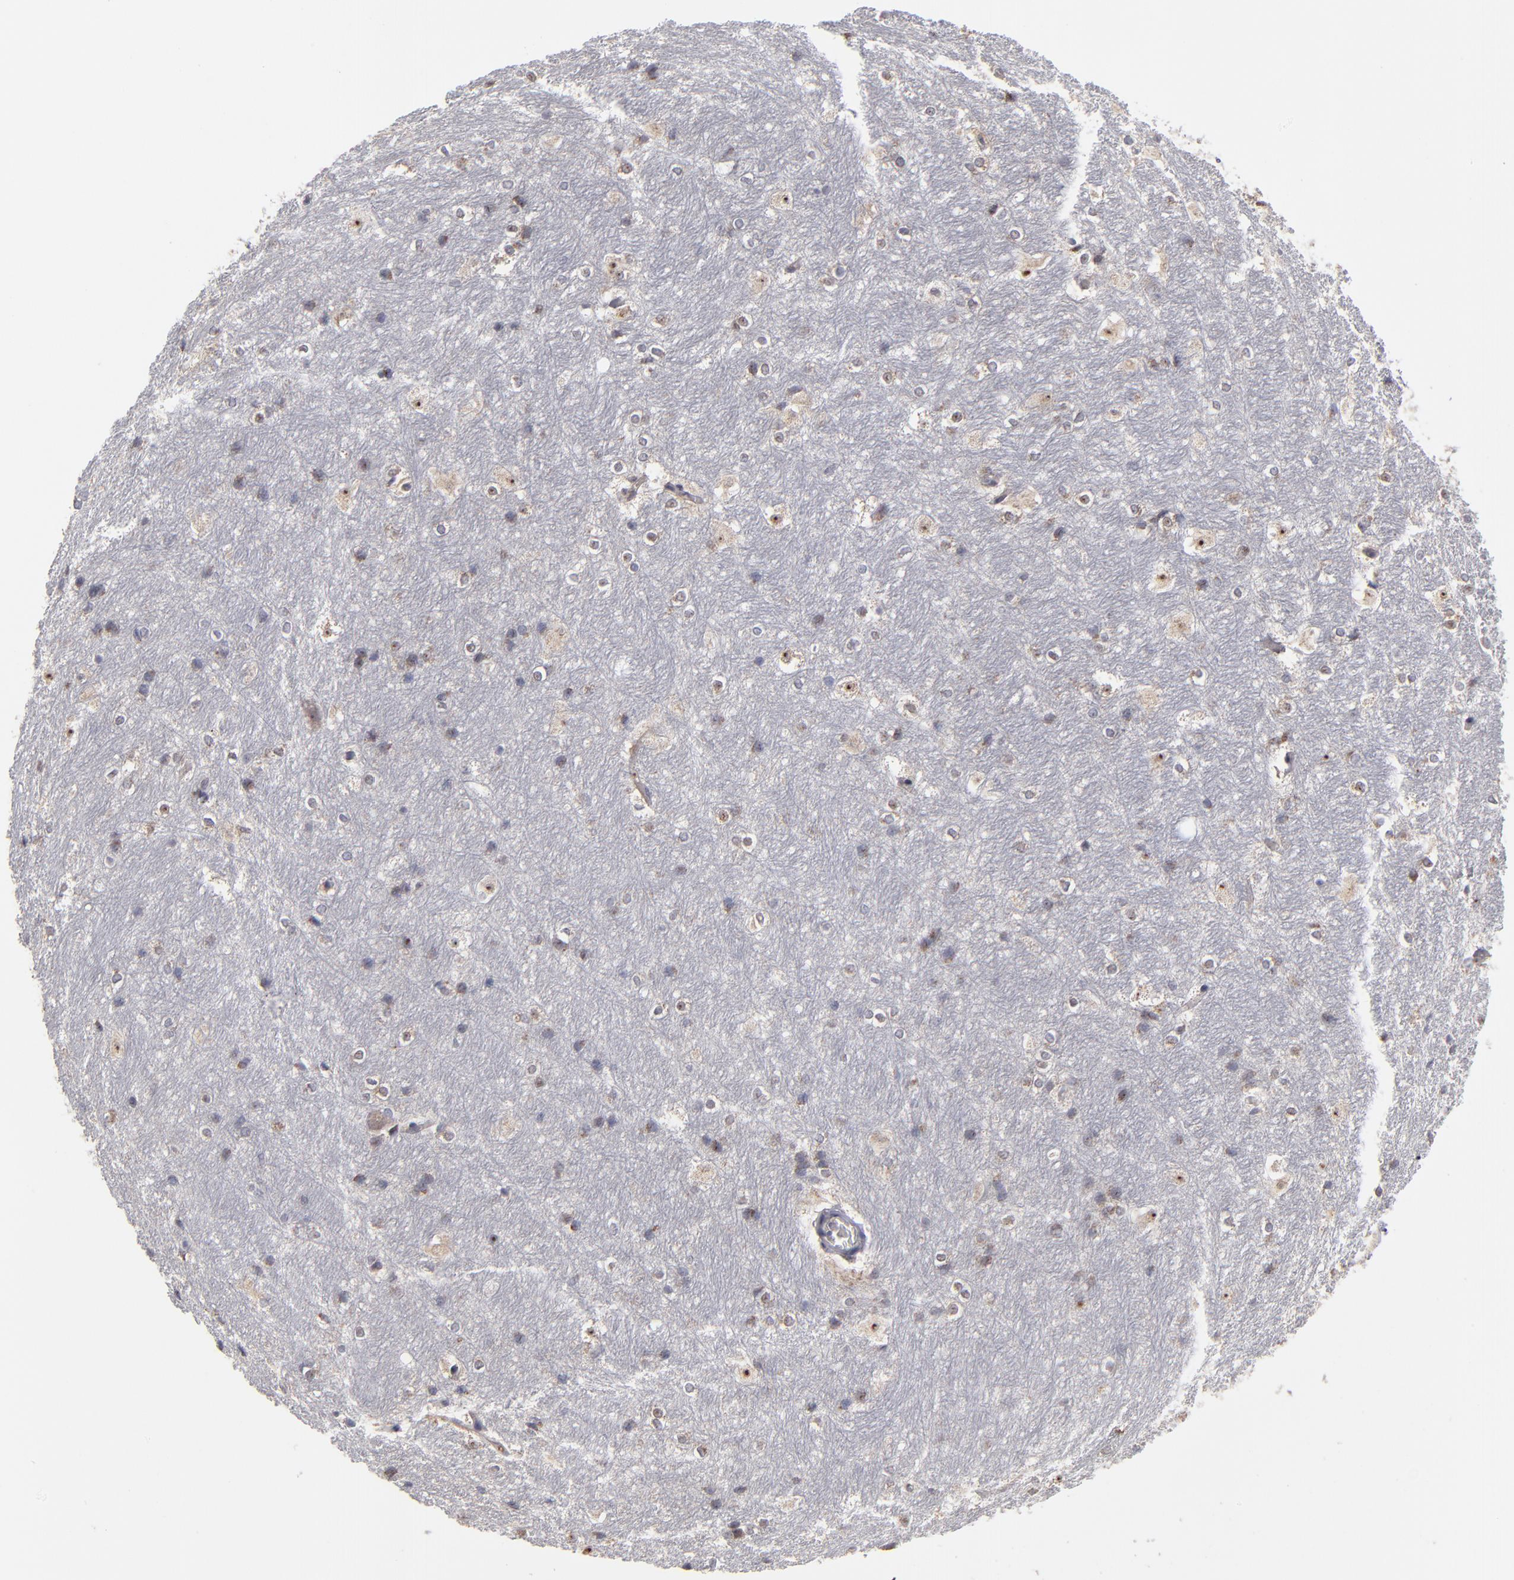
{"staining": {"intensity": "weak", "quantity": "<25%", "location": "cytoplasmic/membranous"}, "tissue": "hippocampus", "cell_type": "Glial cells", "image_type": "normal", "snomed": [{"axis": "morphology", "description": "Normal tissue, NOS"}, {"axis": "topography", "description": "Hippocampus"}], "caption": "DAB (3,3'-diaminobenzidine) immunohistochemical staining of normal hippocampus displays no significant positivity in glial cells.", "gene": "EXD2", "patient": {"sex": "female", "age": 19}}